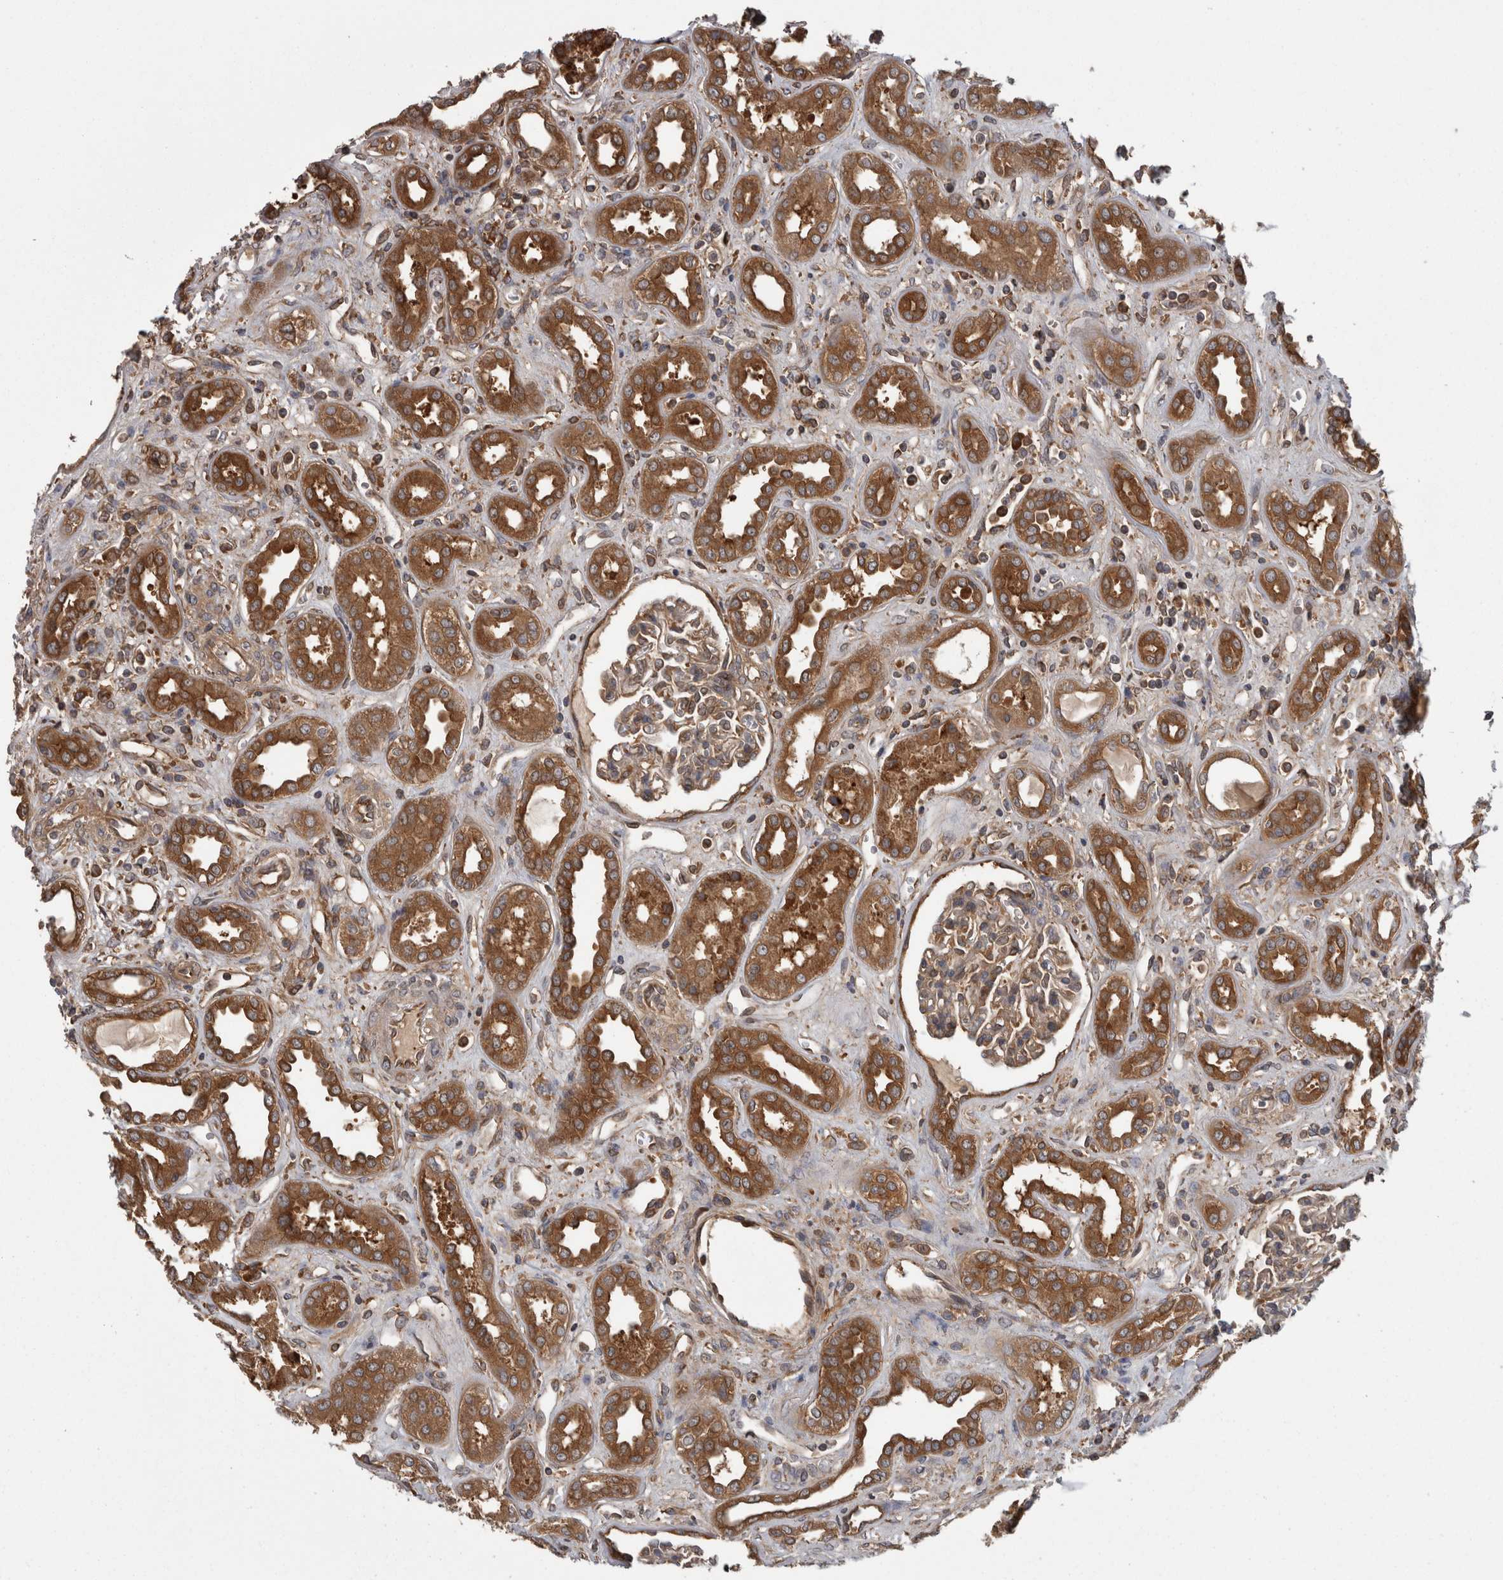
{"staining": {"intensity": "moderate", "quantity": ">75%", "location": "cytoplasmic/membranous"}, "tissue": "kidney", "cell_type": "Cells in glomeruli", "image_type": "normal", "snomed": [{"axis": "morphology", "description": "Normal tissue, NOS"}, {"axis": "topography", "description": "Kidney"}], "caption": "This histopathology image reveals normal kidney stained with immunohistochemistry (IHC) to label a protein in brown. The cytoplasmic/membranous of cells in glomeruli show moderate positivity for the protein. Nuclei are counter-stained blue.", "gene": "SMCR8", "patient": {"sex": "male", "age": 59}}